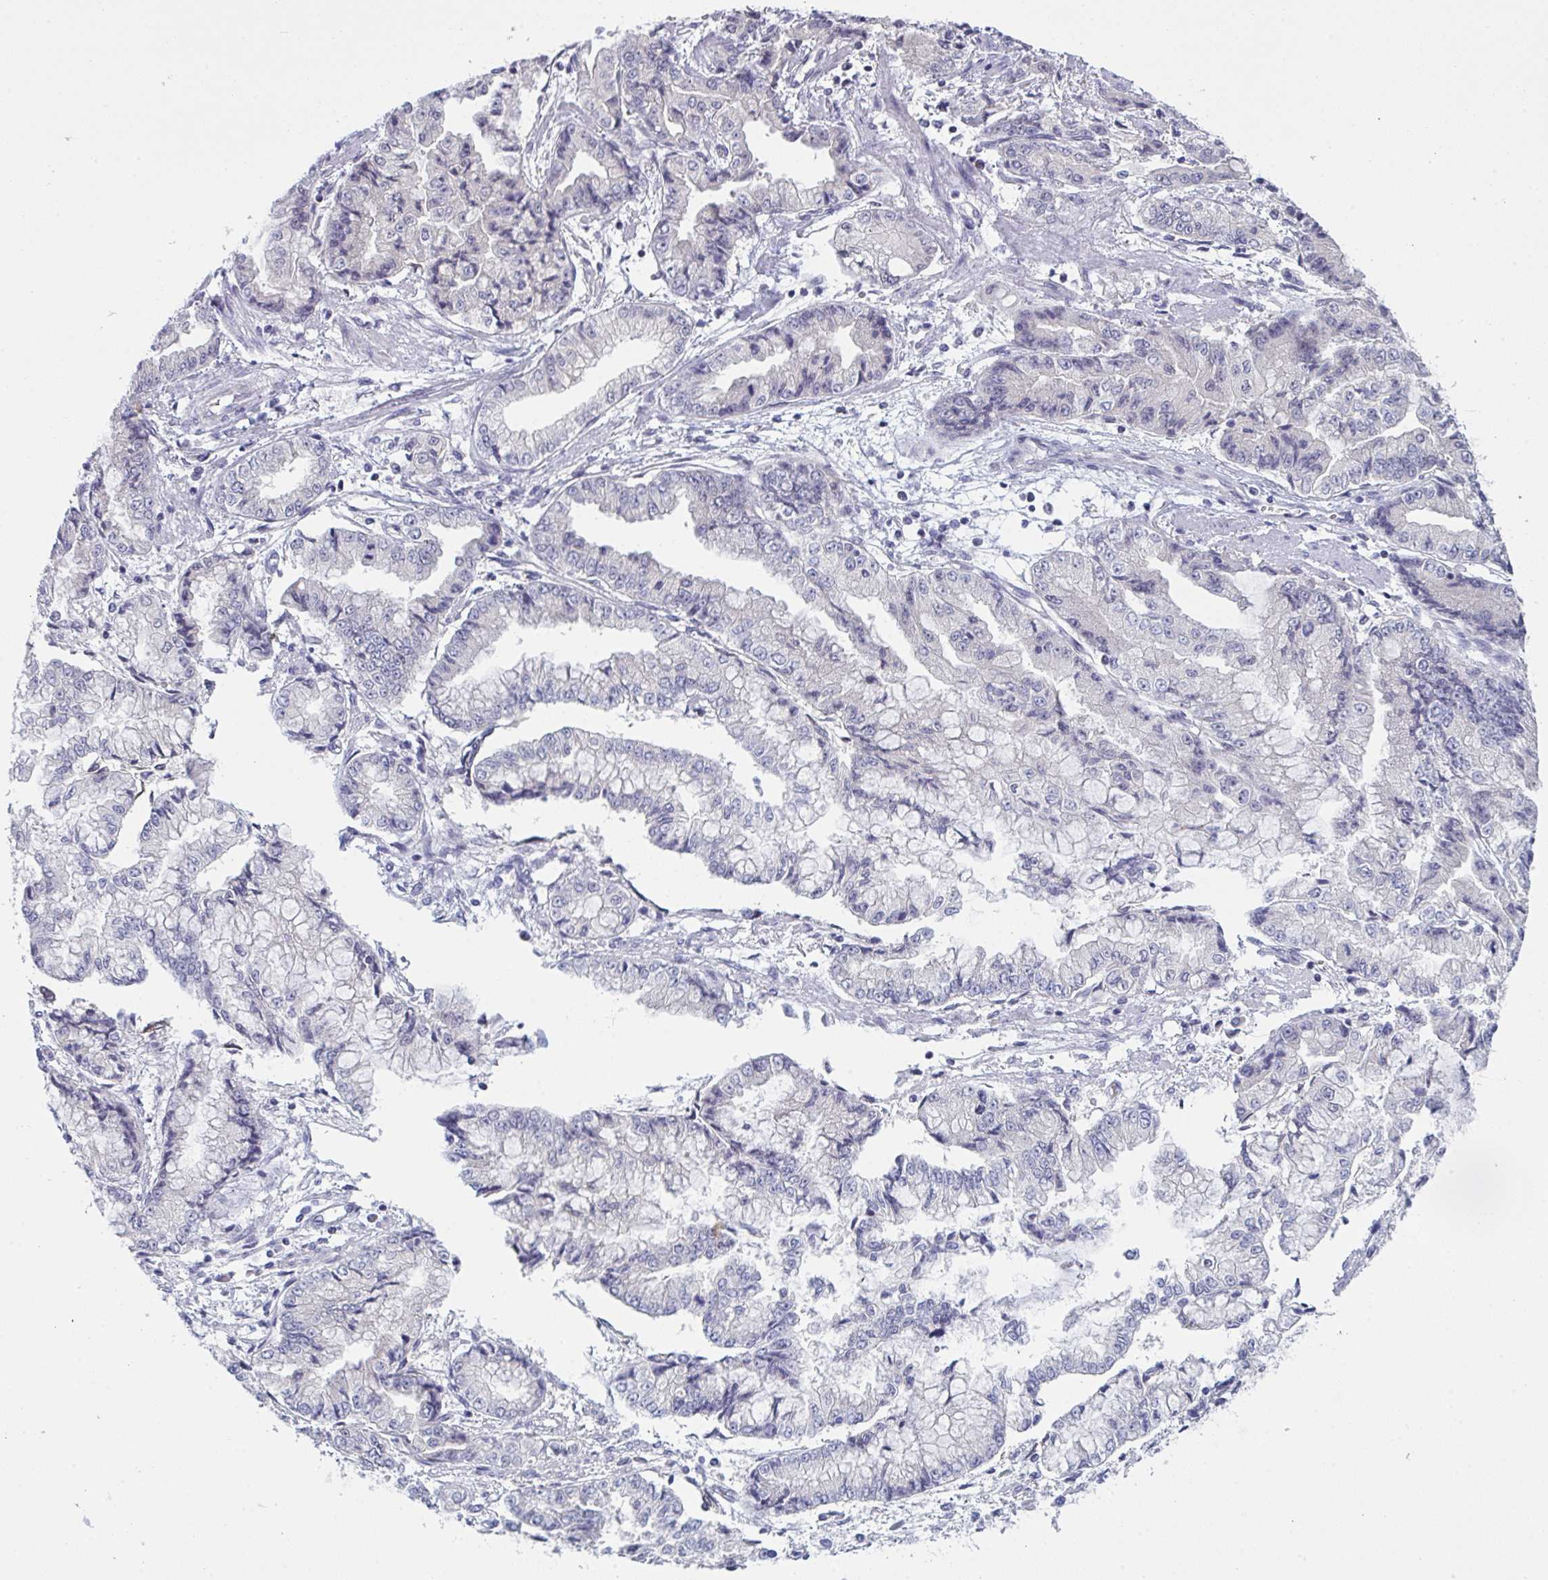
{"staining": {"intensity": "negative", "quantity": "none", "location": "none"}, "tissue": "stomach cancer", "cell_type": "Tumor cells", "image_type": "cancer", "snomed": [{"axis": "morphology", "description": "Adenocarcinoma, NOS"}, {"axis": "topography", "description": "Stomach, upper"}], "caption": "The histopathology image exhibits no significant staining in tumor cells of stomach adenocarcinoma. The staining is performed using DAB brown chromogen with nuclei counter-stained in using hematoxylin.", "gene": "ZNF784", "patient": {"sex": "female", "age": 74}}